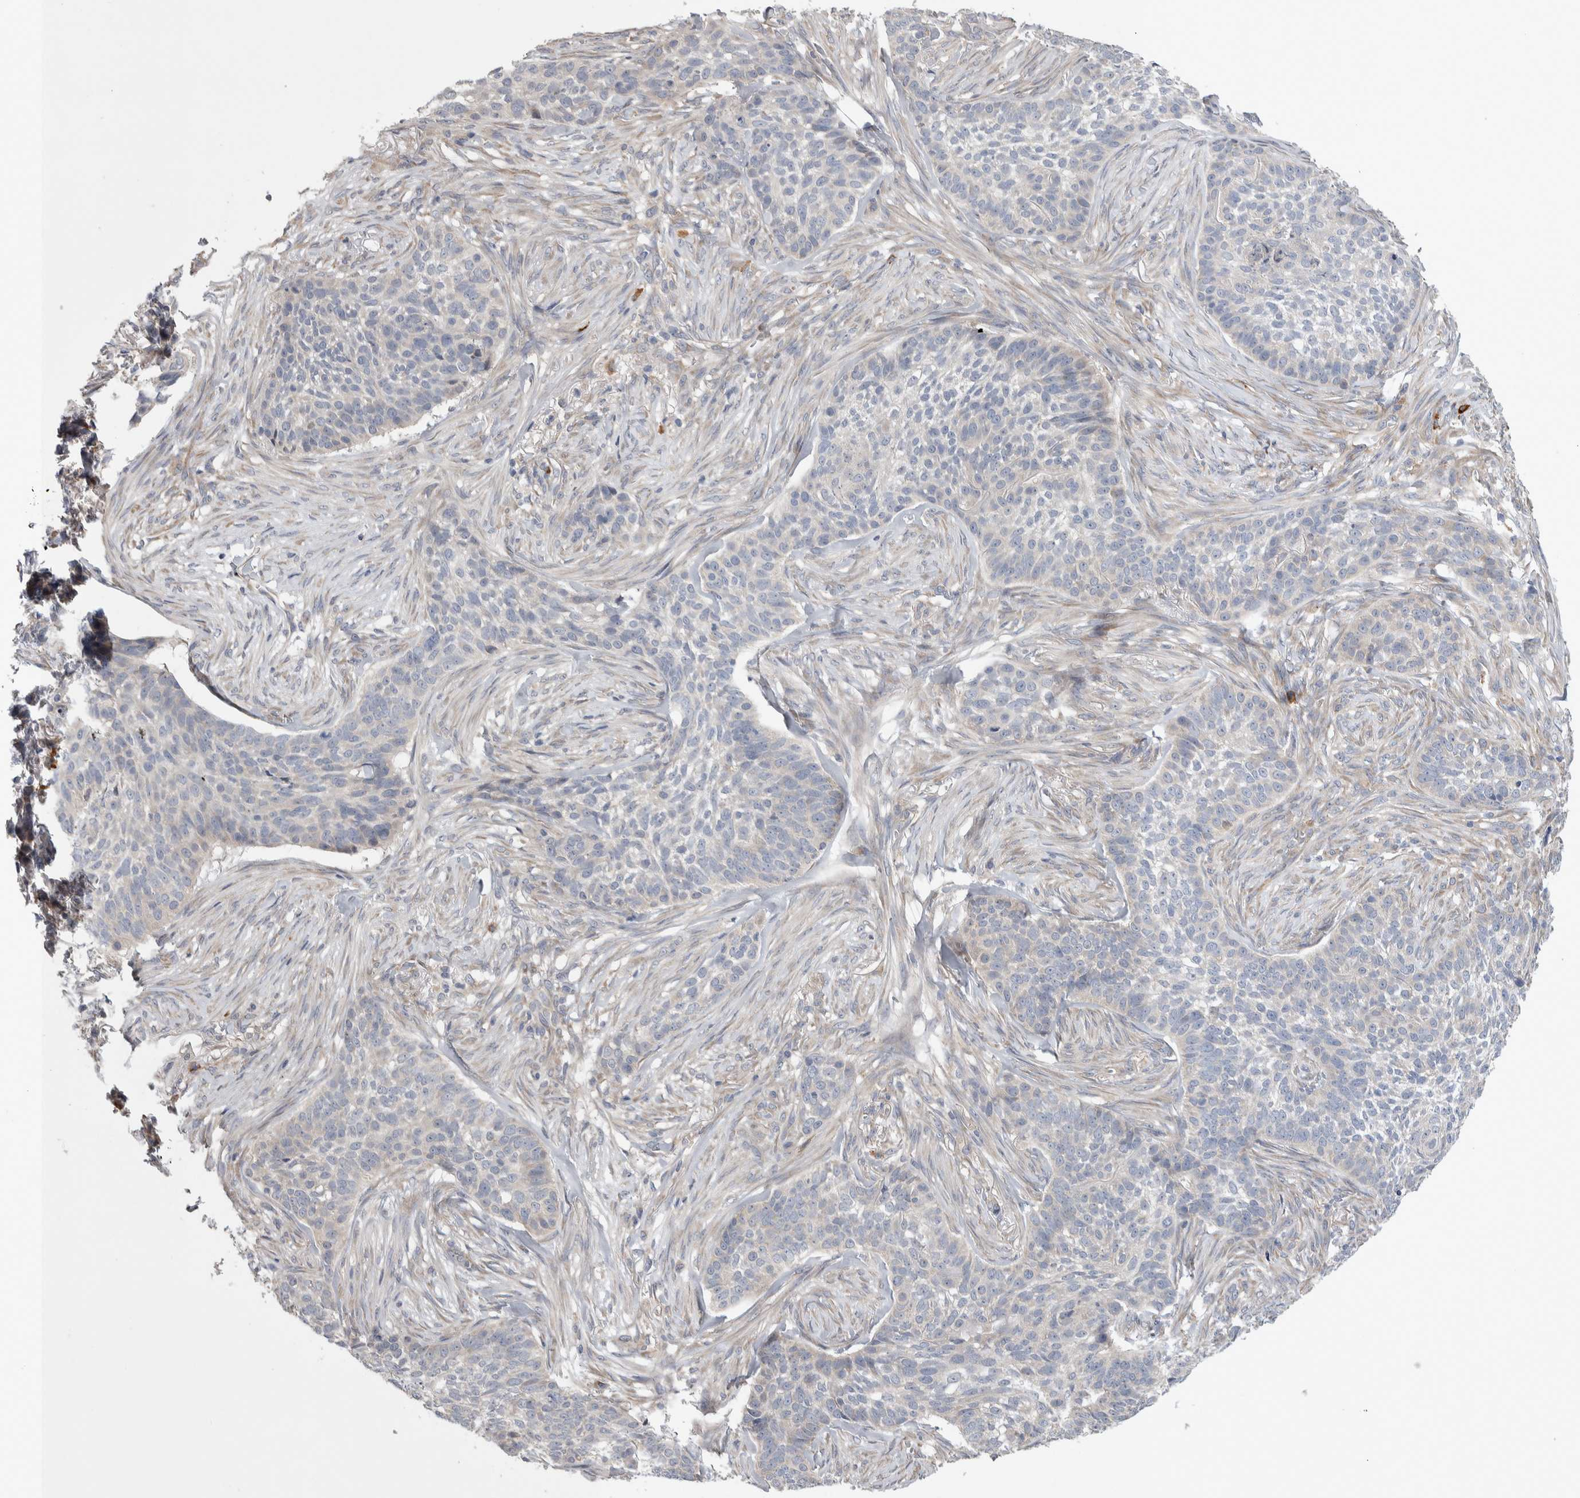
{"staining": {"intensity": "negative", "quantity": "none", "location": "none"}, "tissue": "skin cancer", "cell_type": "Tumor cells", "image_type": "cancer", "snomed": [{"axis": "morphology", "description": "Basal cell carcinoma"}, {"axis": "topography", "description": "Skin"}], "caption": "High magnification brightfield microscopy of skin cancer stained with DAB (3,3'-diaminobenzidine) (brown) and counterstained with hematoxylin (blue): tumor cells show no significant staining.", "gene": "IBTK", "patient": {"sex": "male", "age": 85}}